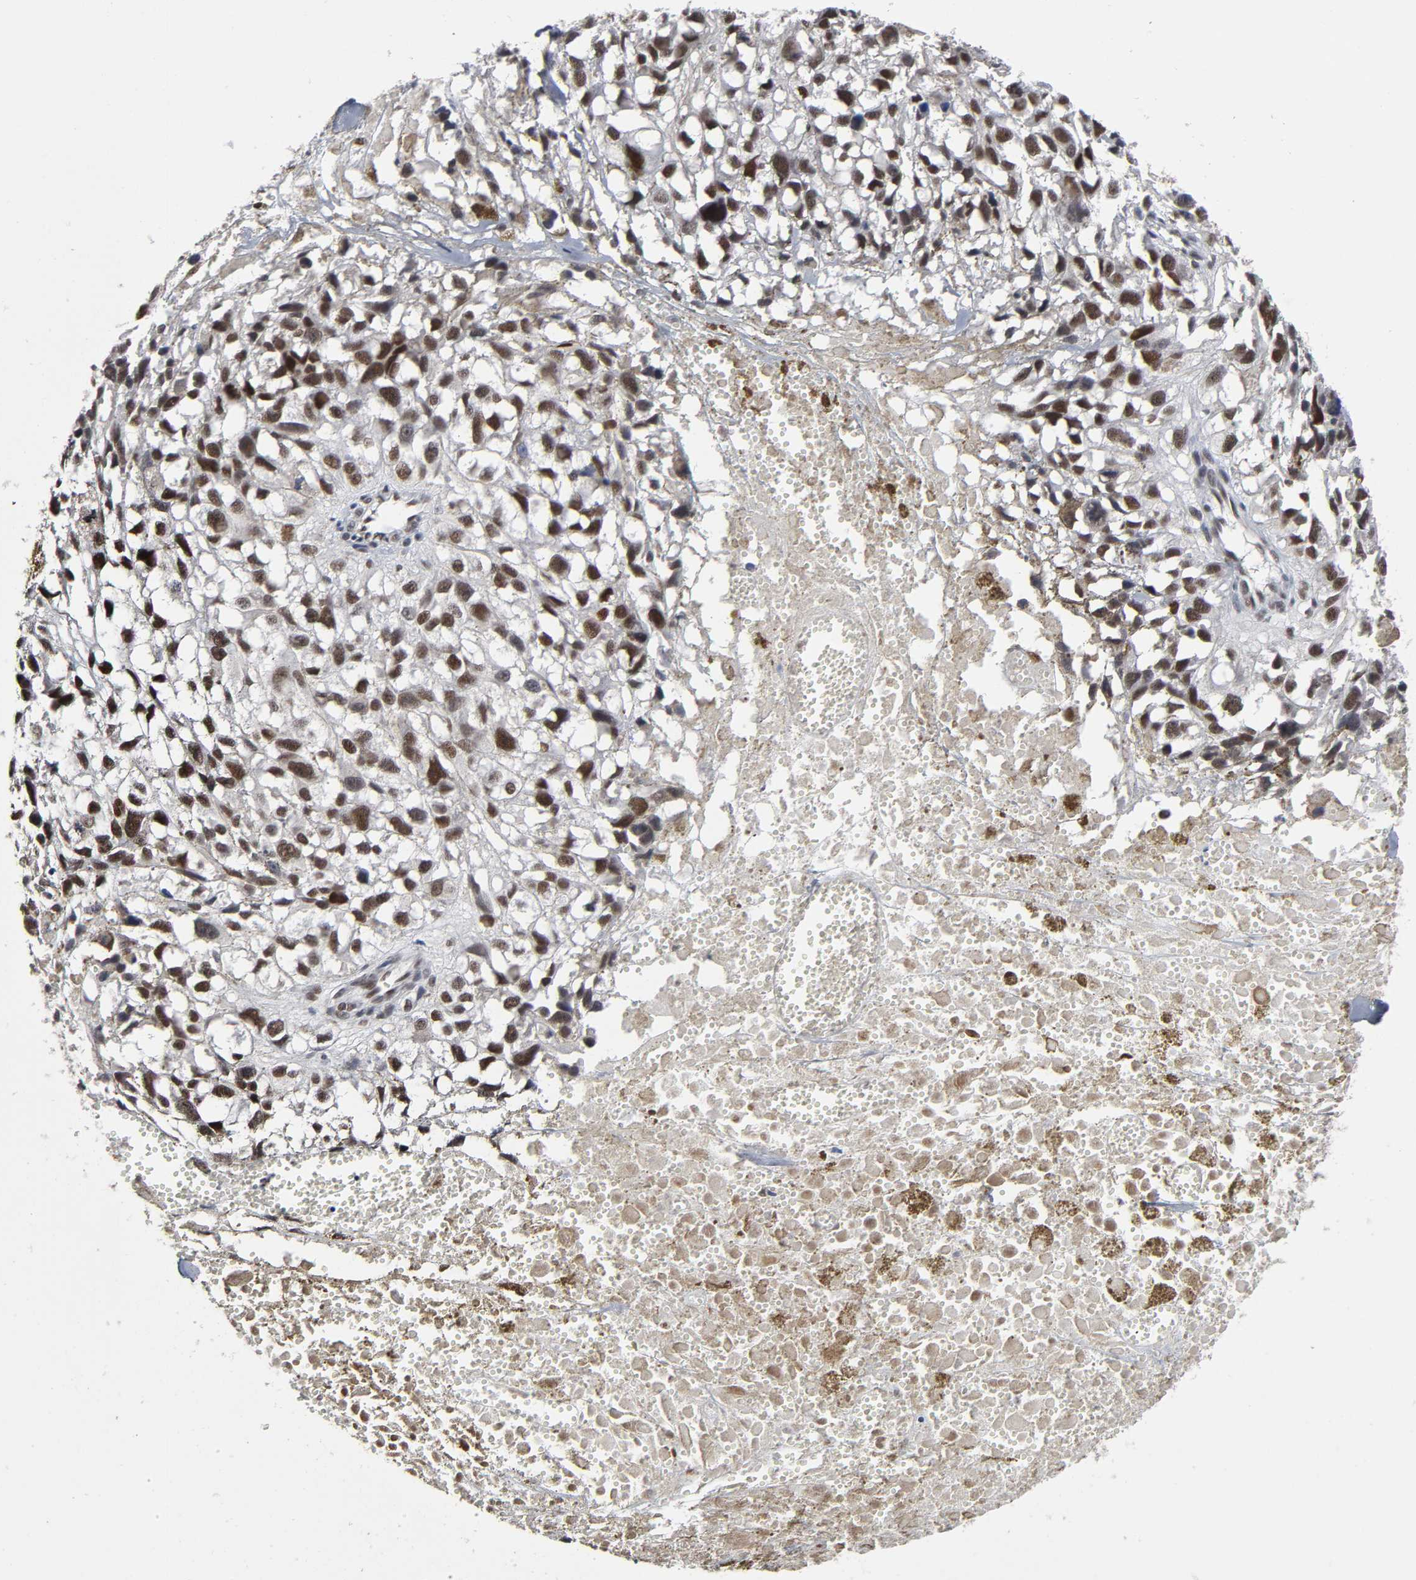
{"staining": {"intensity": "strong", "quantity": ">75%", "location": "nuclear"}, "tissue": "melanoma", "cell_type": "Tumor cells", "image_type": "cancer", "snomed": [{"axis": "morphology", "description": "Malignant melanoma, Metastatic site"}, {"axis": "topography", "description": "Lymph node"}], "caption": "Strong nuclear positivity for a protein is seen in approximately >75% of tumor cells of malignant melanoma (metastatic site) using IHC.", "gene": "TRIM33", "patient": {"sex": "male", "age": 59}}